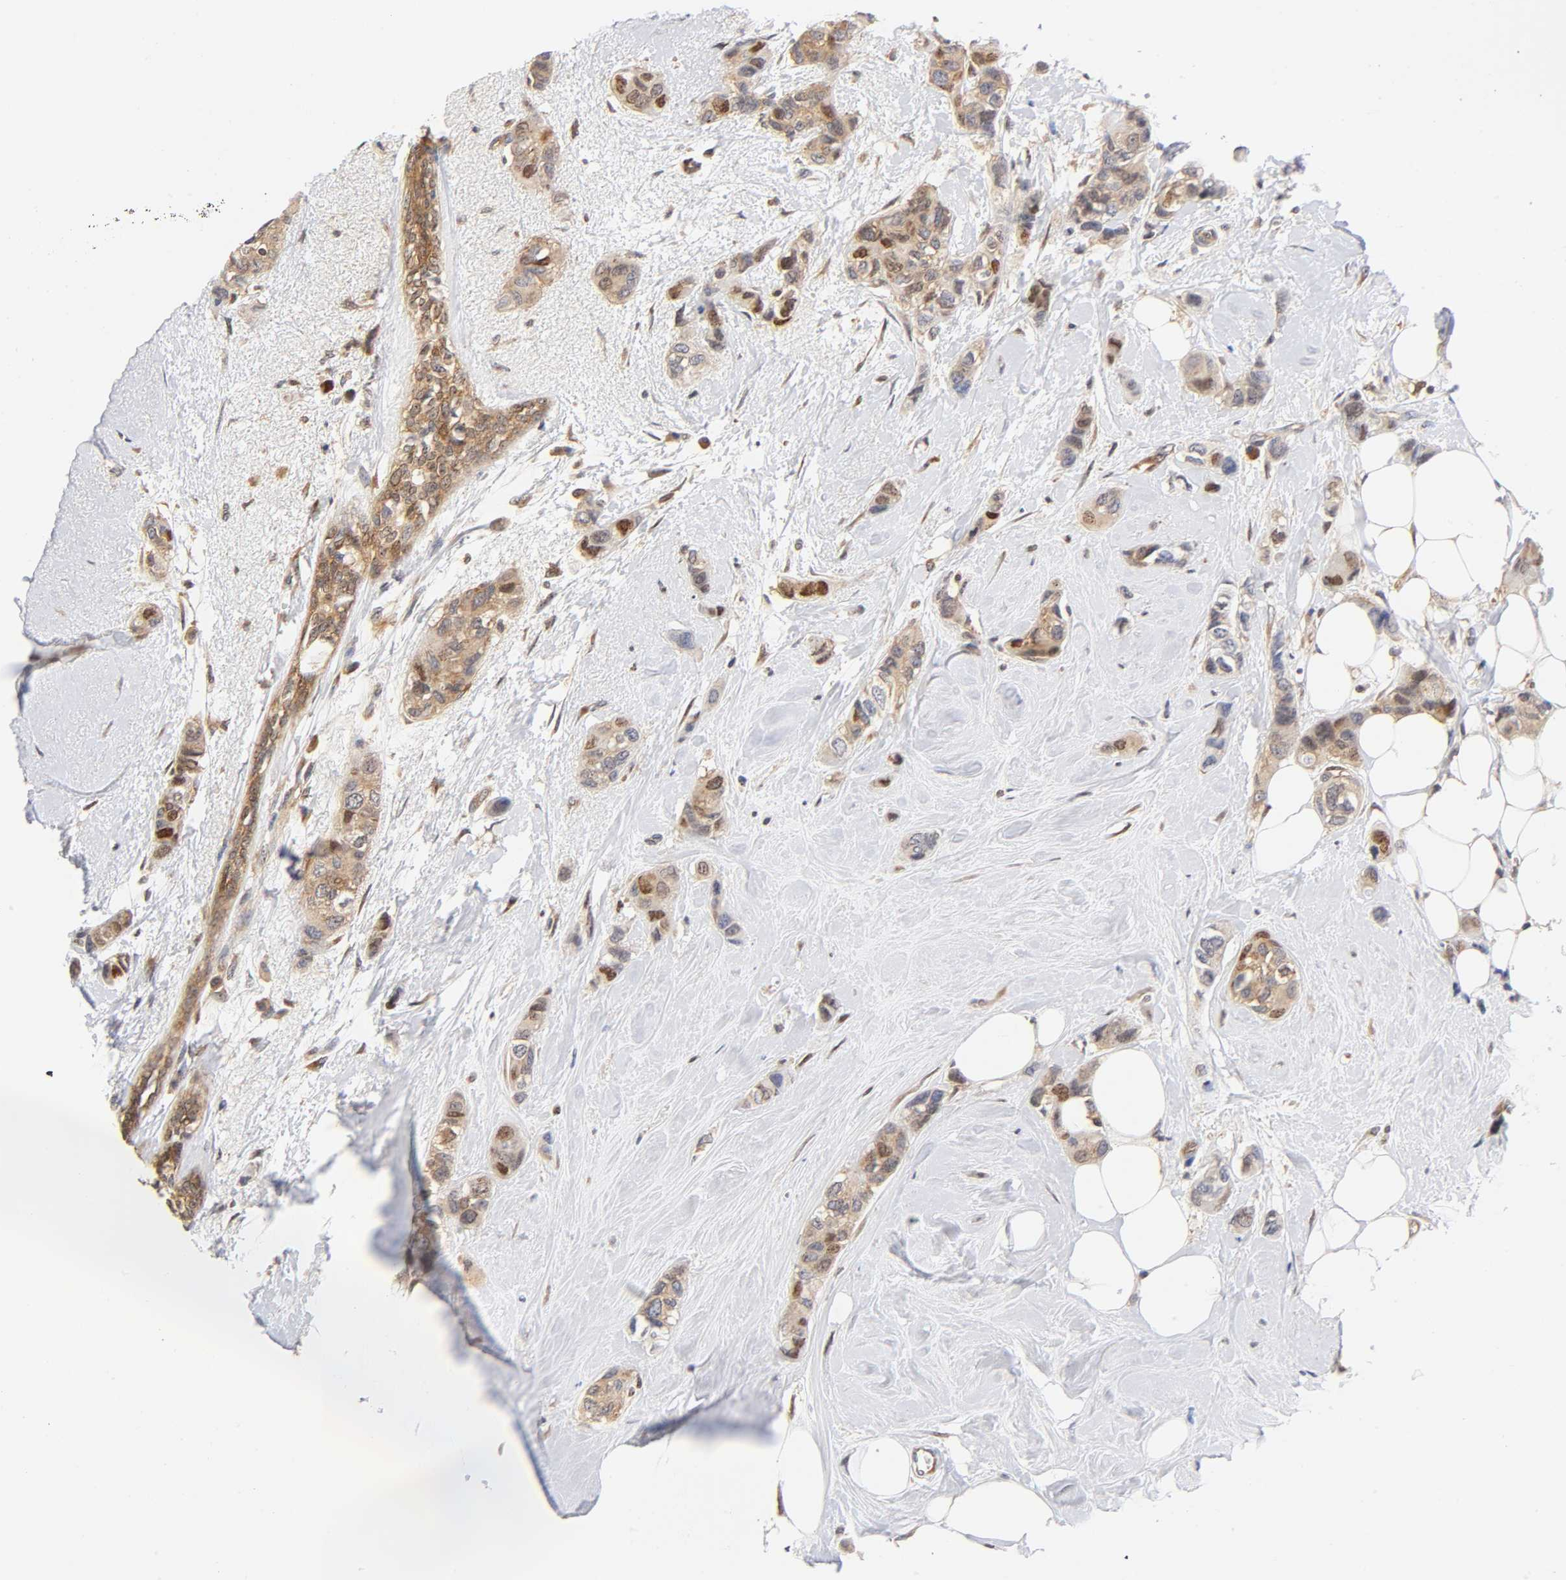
{"staining": {"intensity": "moderate", "quantity": ">75%", "location": "cytoplasmic/membranous"}, "tissue": "breast cancer", "cell_type": "Tumor cells", "image_type": "cancer", "snomed": [{"axis": "morphology", "description": "Duct carcinoma"}, {"axis": "topography", "description": "Breast"}], "caption": "There is medium levels of moderate cytoplasmic/membranous positivity in tumor cells of breast intraductal carcinoma, as demonstrated by immunohistochemical staining (brown color).", "gene": "PAFAH1B1", "patient": {"sex": "female", "age": 51}}